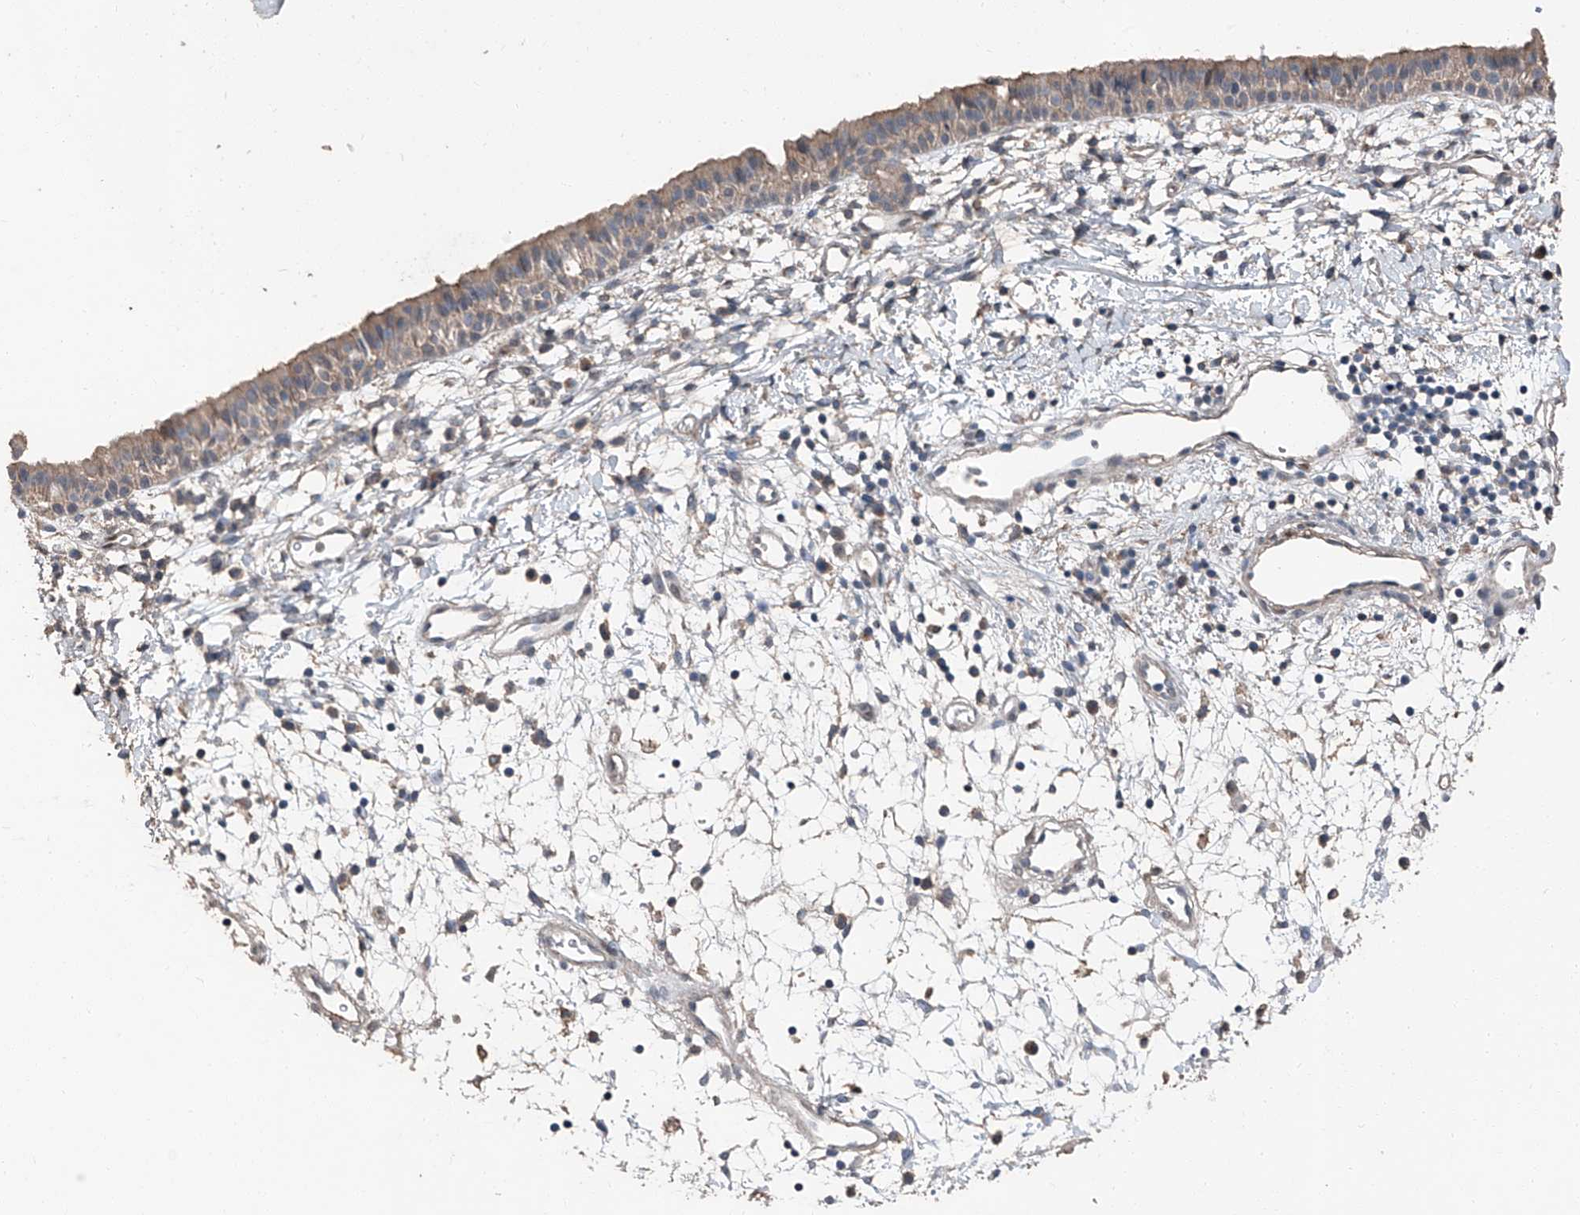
{"staining": {"intensity": "weak", "quantity": "25%-75%", "location": "cytoplasmic/membranous"}, "tissue": "nasopharynx", "cell_type": "Respiratory epithelial cells", "image_type": "normal", "snomed": [{"axis": "morphology", "description": "Normal tissue, NOS"}, {"axis": "topography", "description": "Nasopharynx"}], "caption": "Normal nasopharynx was stained to show a protein in brown. There is low levels of weak cytoplasmic/membranous staining in approximately 25%-75% of respiratory epithelial cells.", "gene": "MAMLD1", "patient": {"sex": "male", "age": 22}}